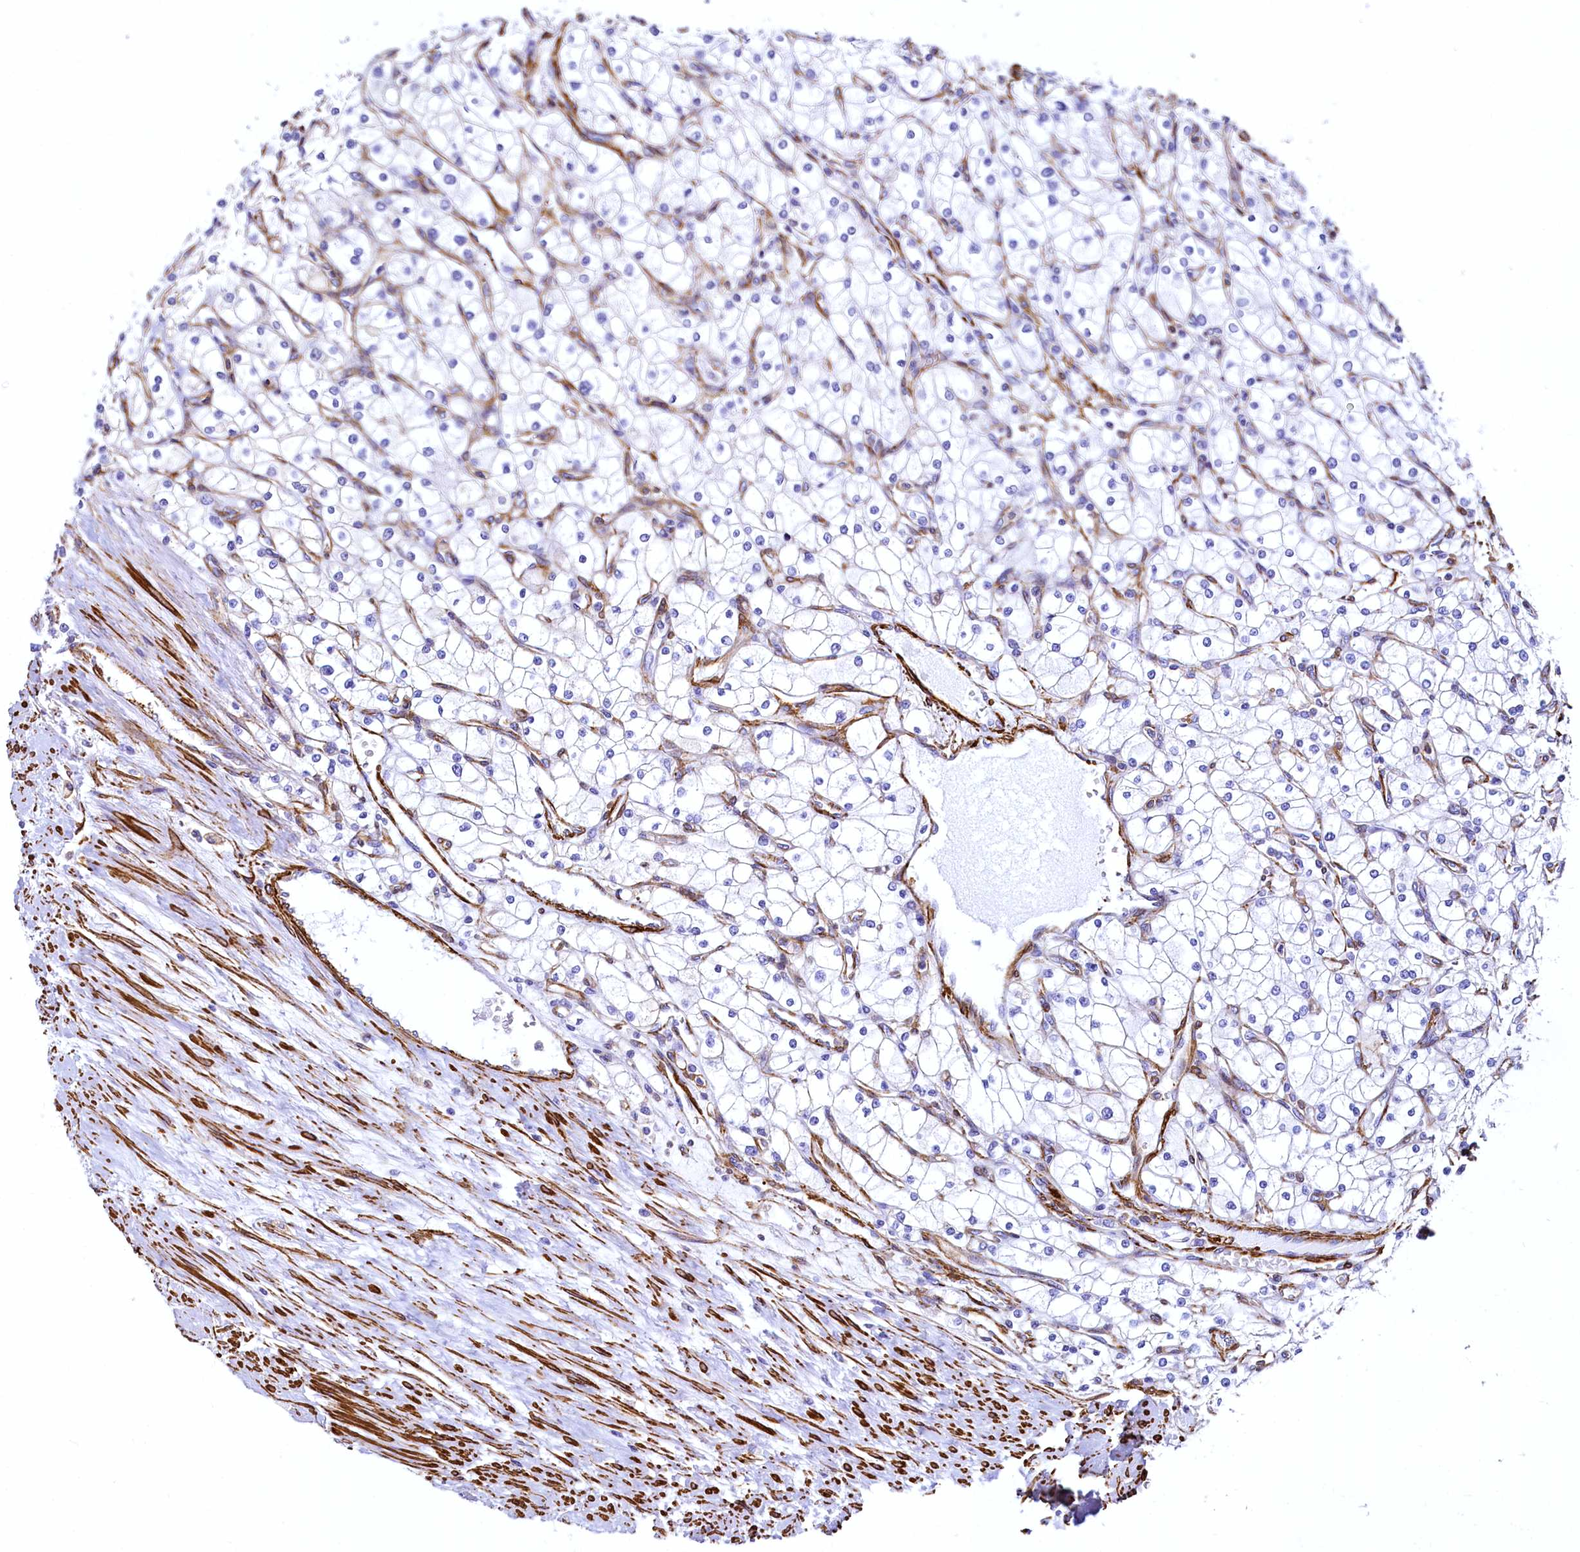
{"staining": {"intensity": "negative", "quantity": "none", "location": "none"}, "tissue": "renal cancer", "cell_type": "Tumor cells", "image_type": "cancer", "snomed": [{"axis": "morphology", "description": "Adenocarcinoma, NOS"}, {"axis": "topography", "description": "Kidney"}], "caption": "Tumor cells are negative for brown protein staining in renal adenocarcinoma.", "gene": "THBS1", "patient": {"sex": "male", "age": 80}}